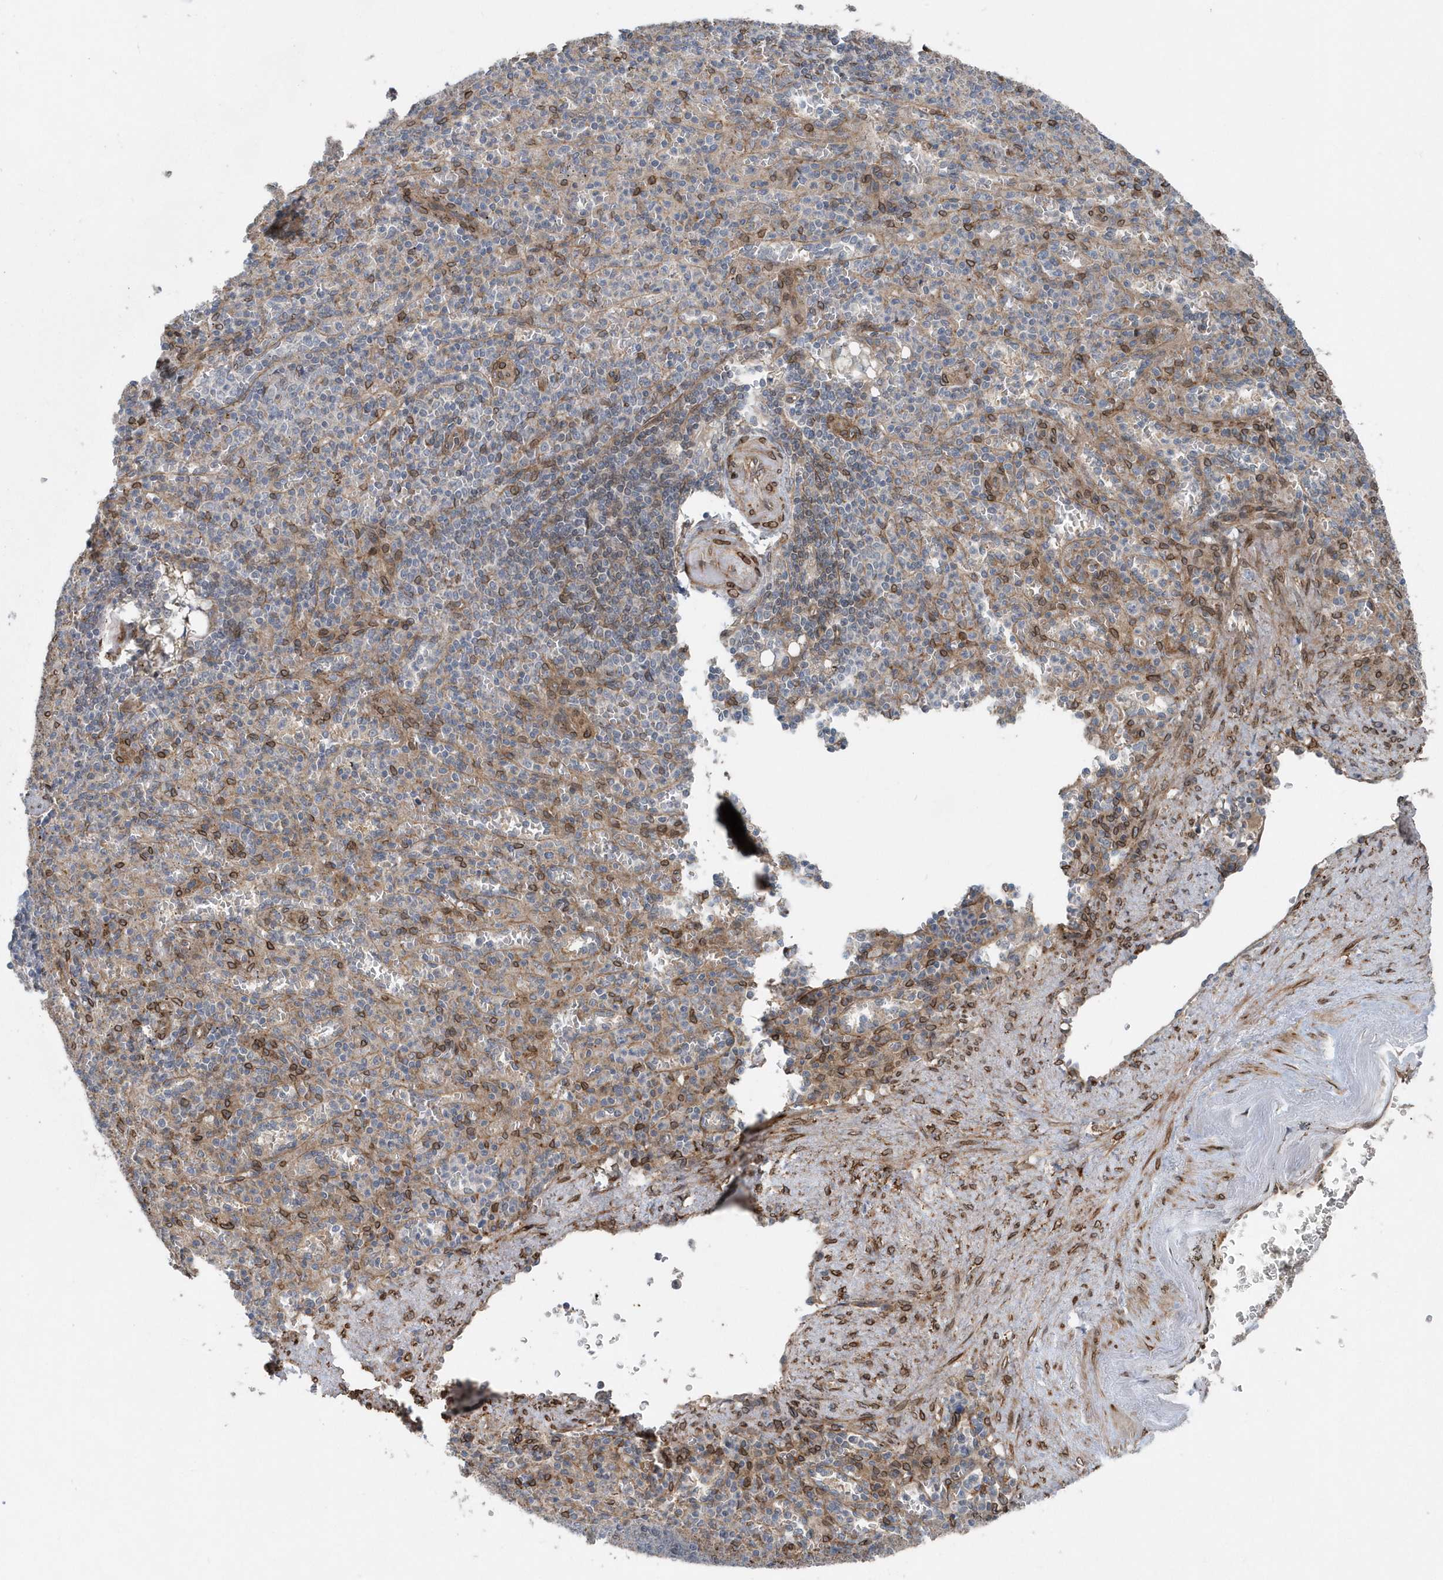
{"staining": {"intensity": "moderate", "quantity": "<25%", "location": "cytoplasmic/membranous"}, "tissue": "spleen", "cell_type": "Cells in red pulp", "image_type": "normal", "snomed": [{"axis": "morphology", "description": "Normal tissue, NOS"}, {"axis": "topography", "description": "Spleen"}], "caption": "Immunohistochemical staining of normal spleen exhibits moderate cytoplasmic/membranous protein positivity in about <25% of cells in red pulp.", "gene": "MCC", "patient": {"sex": "female", "age": 74}}